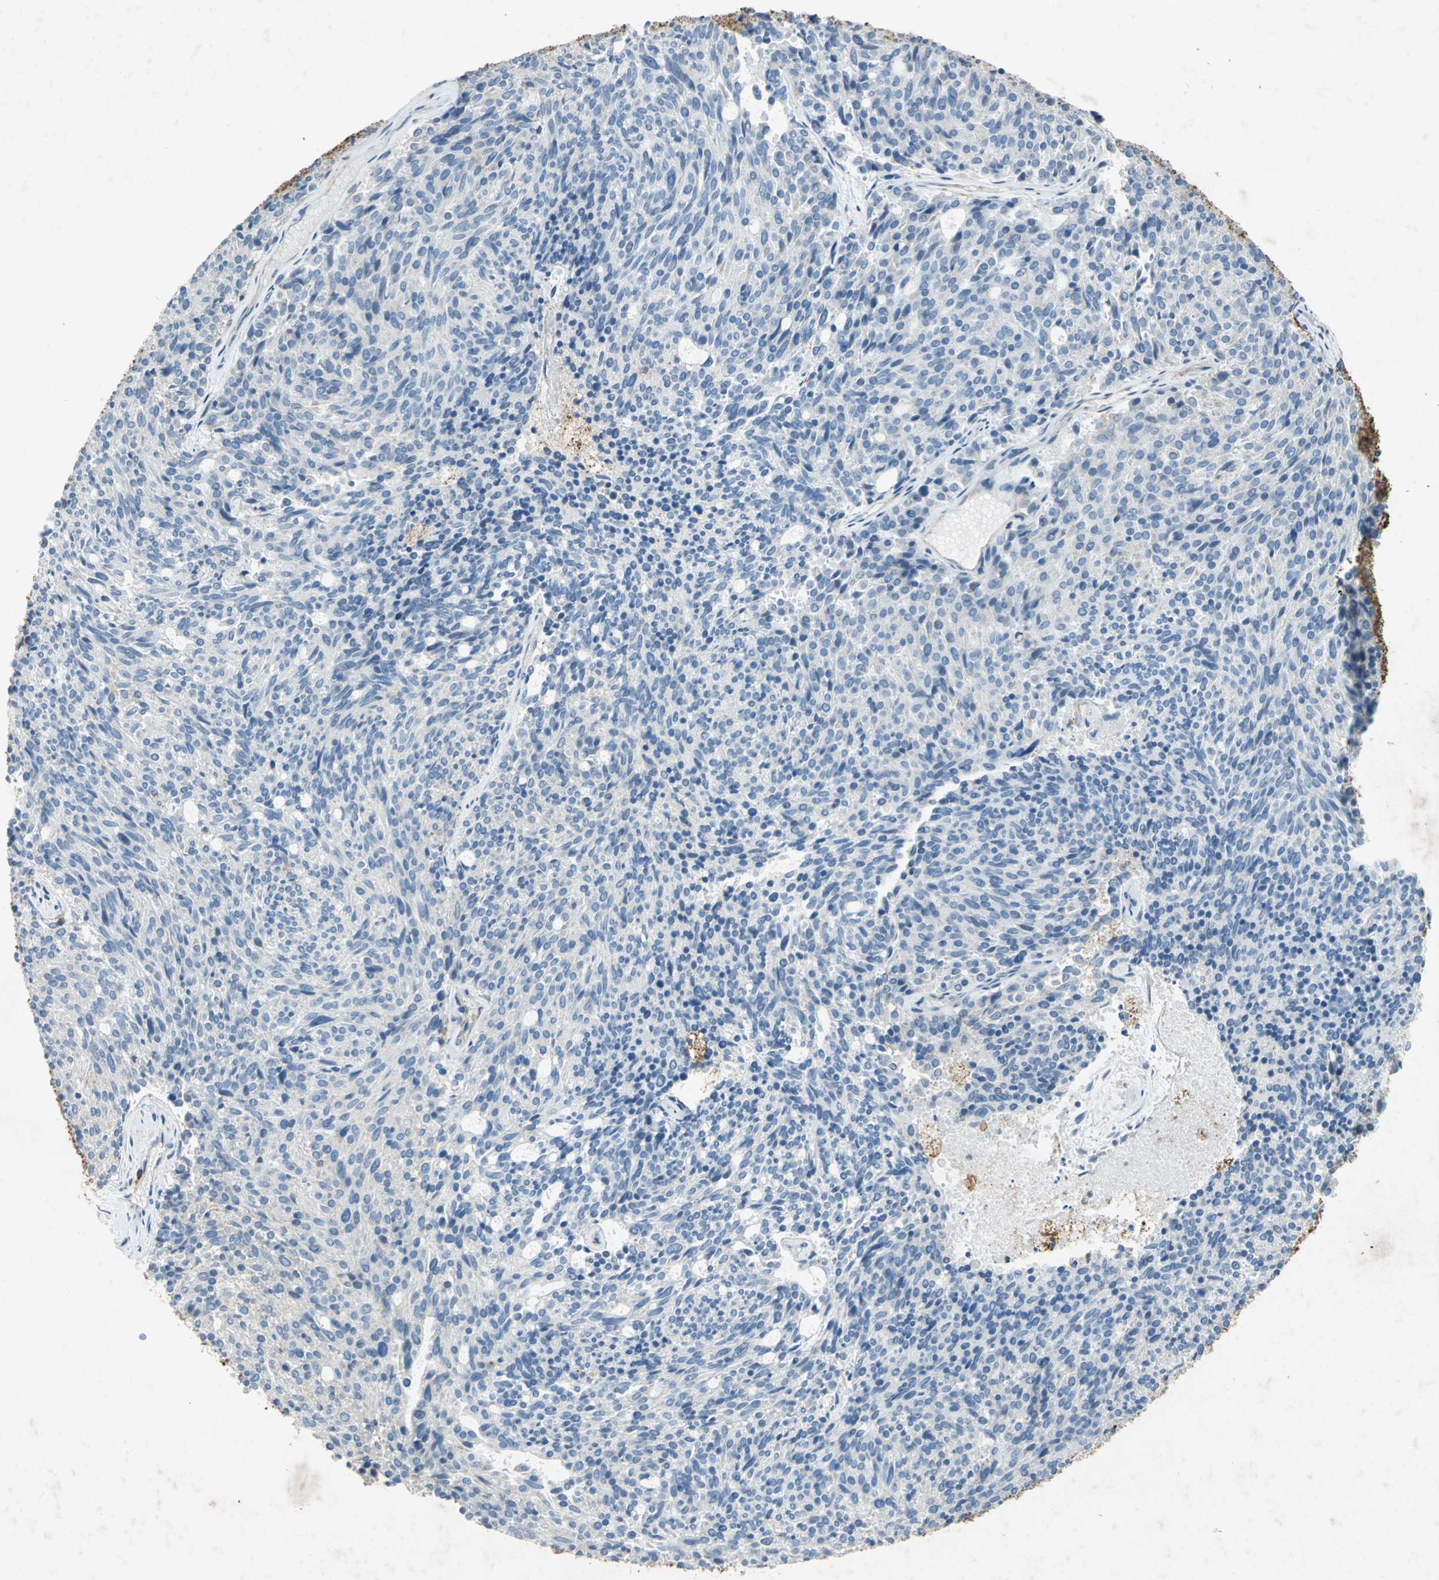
{"staining": {"intensity": "negative", "quantity": "none", "location": "none"}, "tissue": "carcinoid", "cell_type": "Tumor cells", "image_type": "cancer", "snomed": [{"axis": "morphology", "description": "Carcinoid, malignant, NOS"}, {"axis": "topography", "description": "Pancreas"}], "caption": "This photomicrograph is of carcinoid (malignant) stained with immunohistochemistry to label a protein in brown with the nuclei are counter-stained blue. There is no expression in tumor cells.", "gene": "CCR6", "patient": {"sex": "female", "age": 54}}